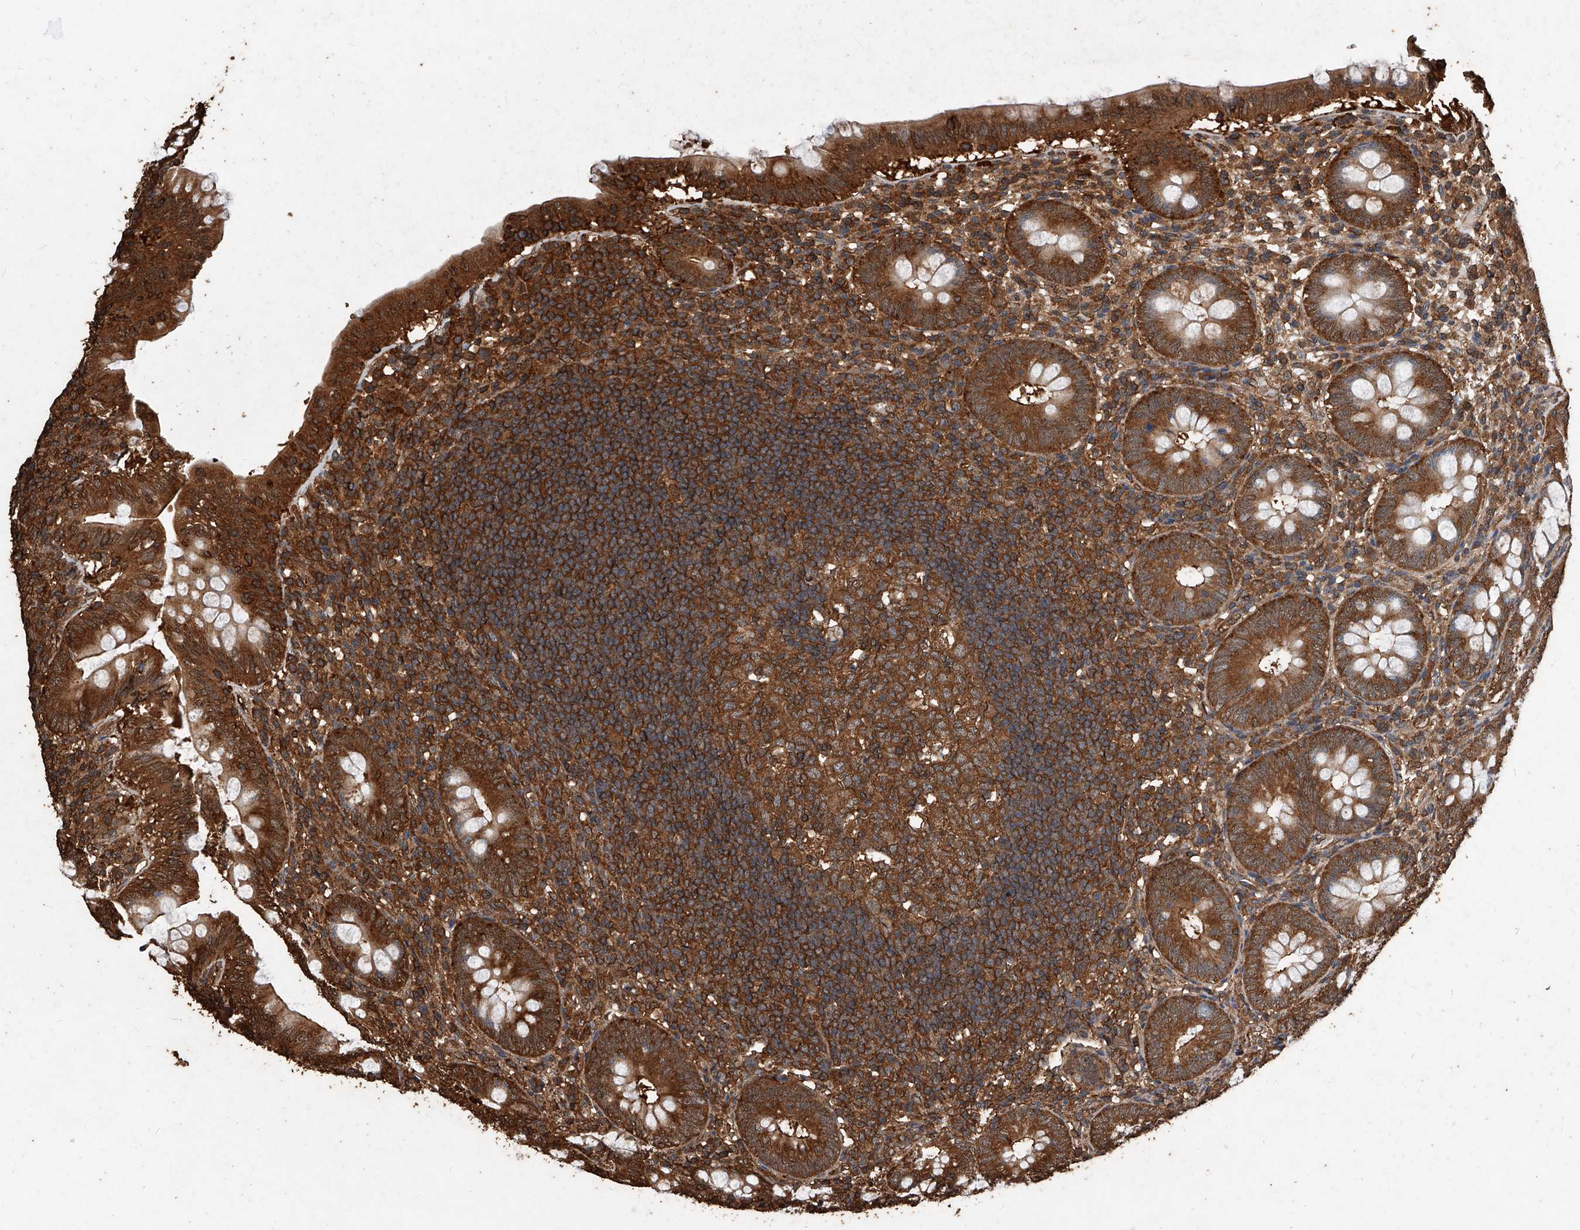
{"staining": {"intensity": "strong", "quantity": ">75%", "location": "cytoplasmic/membranous"}, "tissue": "appendix", "cell_type": "Glandular cells", "image_type": "normal", "snomed": [{"axis": "morphology", "description": "Normal tissue, NOS"}, {"axis": "topography", "description": "Appendix"}], "caption": "Glandular cells display high levels of strong cytoplasmic/membranous staining in approximately >75% of cells in benign human appendix.", "gene": "UCP2", "patient": {"sex": "male", "age": 14}}